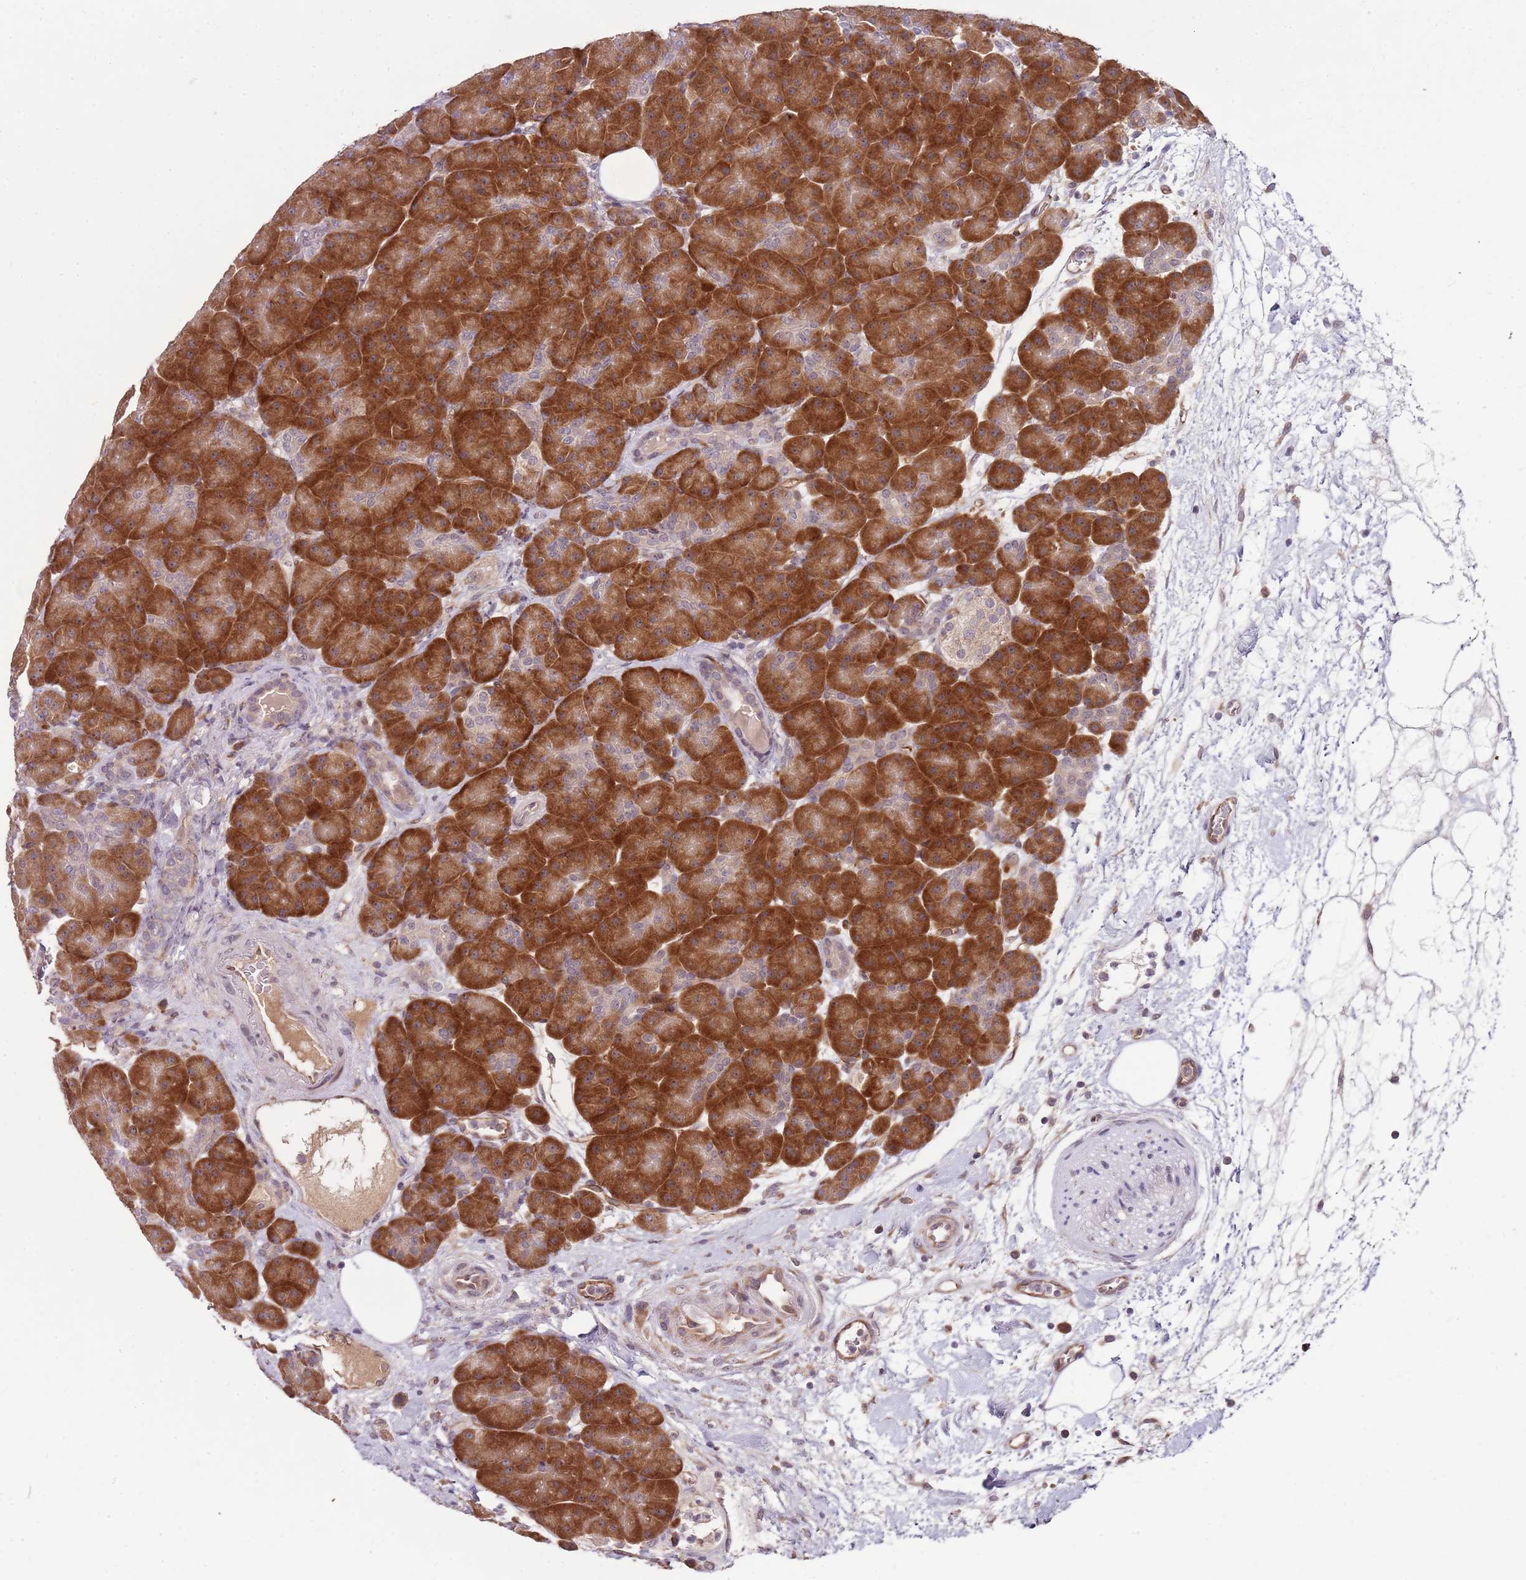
{"staining": {"intensity": "strong", "quantity": ">75%", "location": "cytoplasmic/membranous"}, "tissue": "pancreas", "cell_type": "Exocrine glandular cells", "image_type": "normal", "snomed": [{"axis": "morphology", "description": "Normal tissue, NOS"}, {"axis": "topography", "description": "Pancreas"}], "caption": "Strong cytoplasmic/membranous staining is appreciated in about >75% of exocrine glandular cells in benign pancreas.", "gene": "FBXL22", "patient": {"sex": "male", "age": 66}}